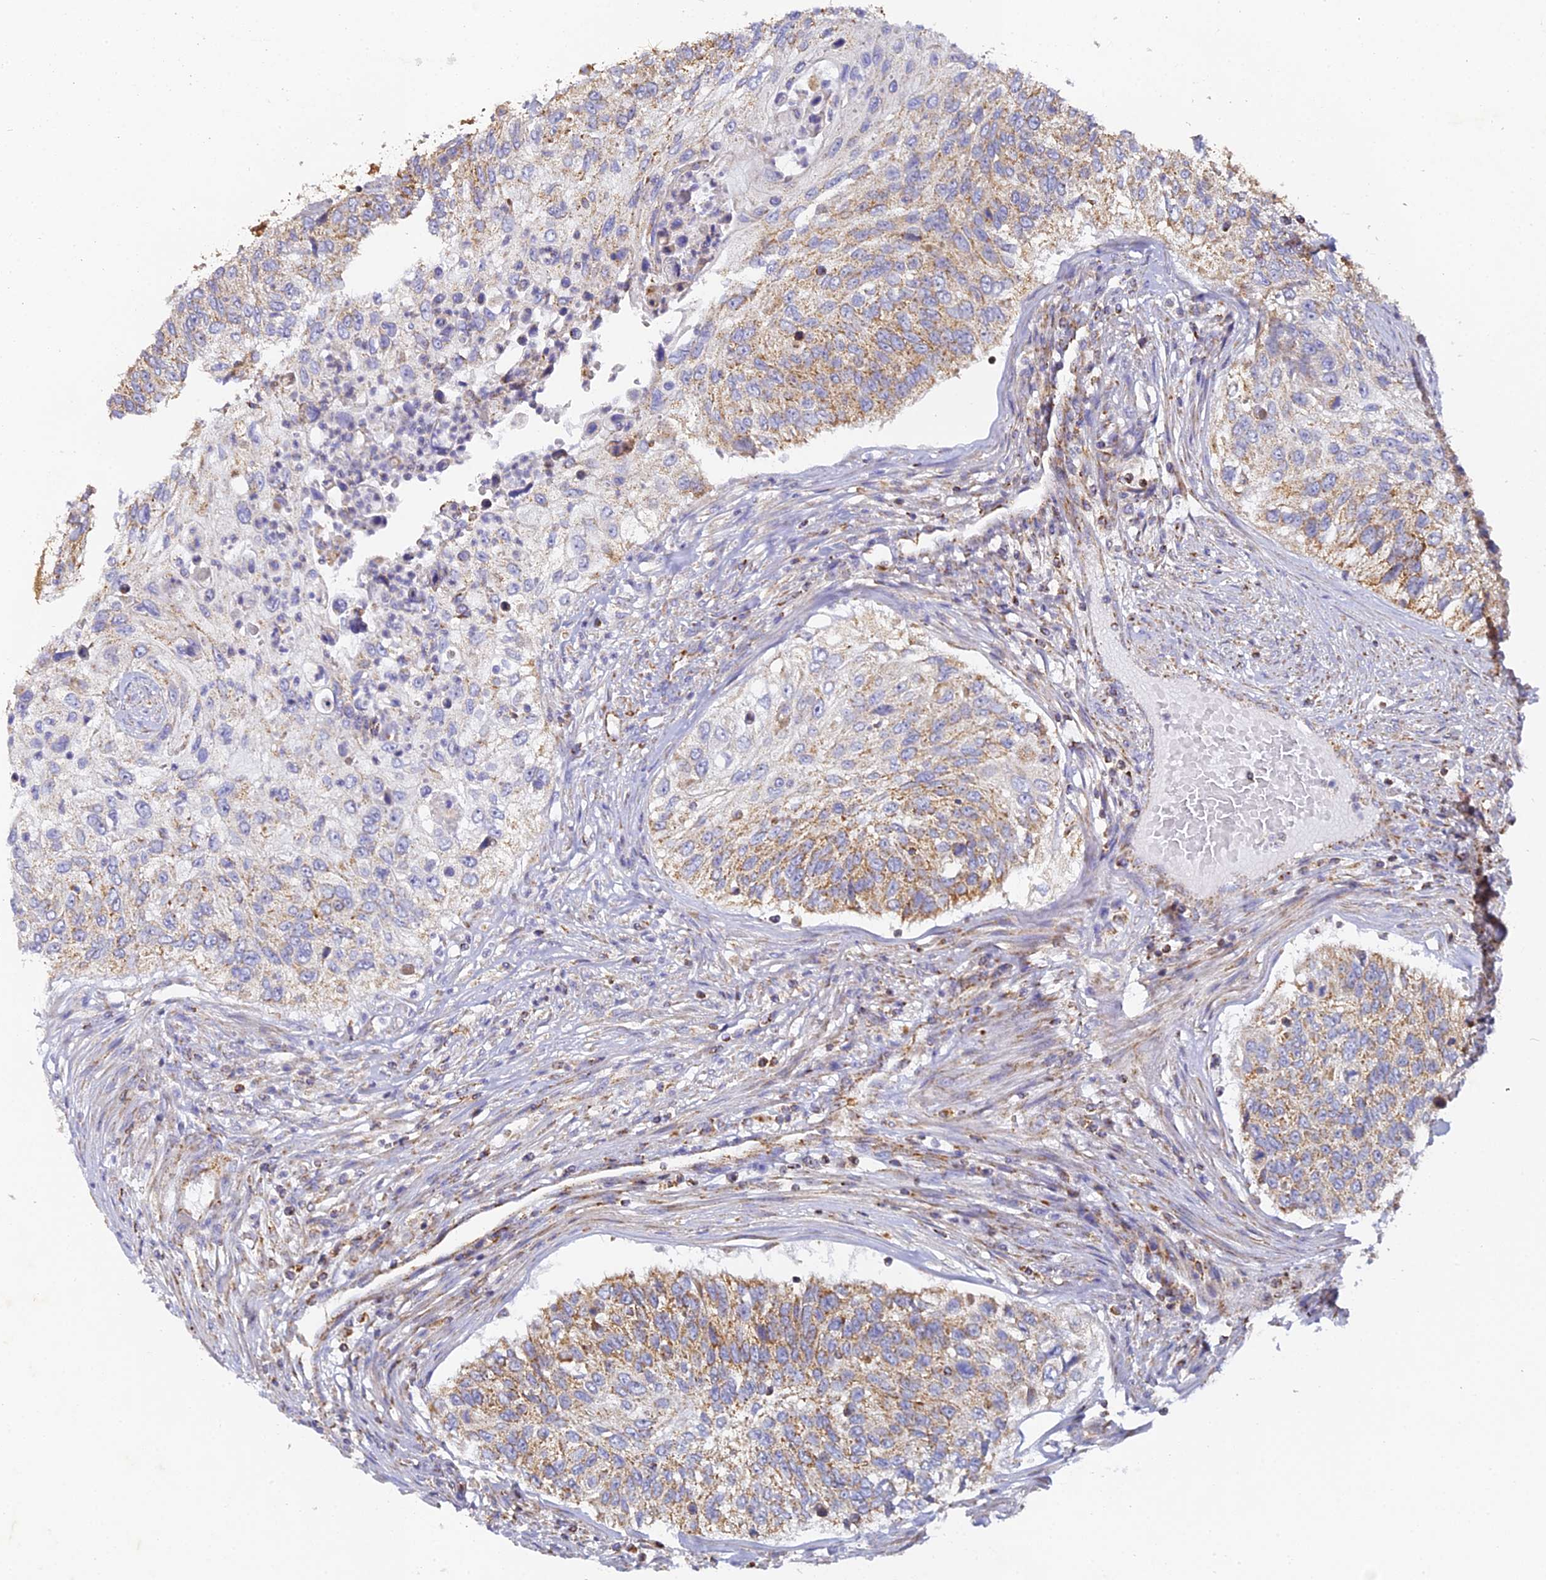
{"staining": {"intensity": "moderate", "quantity": "25%-75%", "location": "cytoplasmic/membranous"}, "tissue": "urothelial cancer", "cell_type": "Tumor cells", "image_type": "cancer", "snomed": [{"axis": "morphology", "description": "Urothelial carcinoma, High grade"}, {"axis": "topography", "description": "Urinary bladder"}], "caption": "An image of high-grade urothelial carcinoma stained for a protein exhibits moderate cytoplasmic/membranous brown staining in tumor cells. (Stains: DAB (3,3'-diaminobenzidine) in brown, nuclei in blue, Microscopy: brightfield microscopy at high magnification).", "gene": "DONSON", "patient": {"sex": "female", "age": 60}}